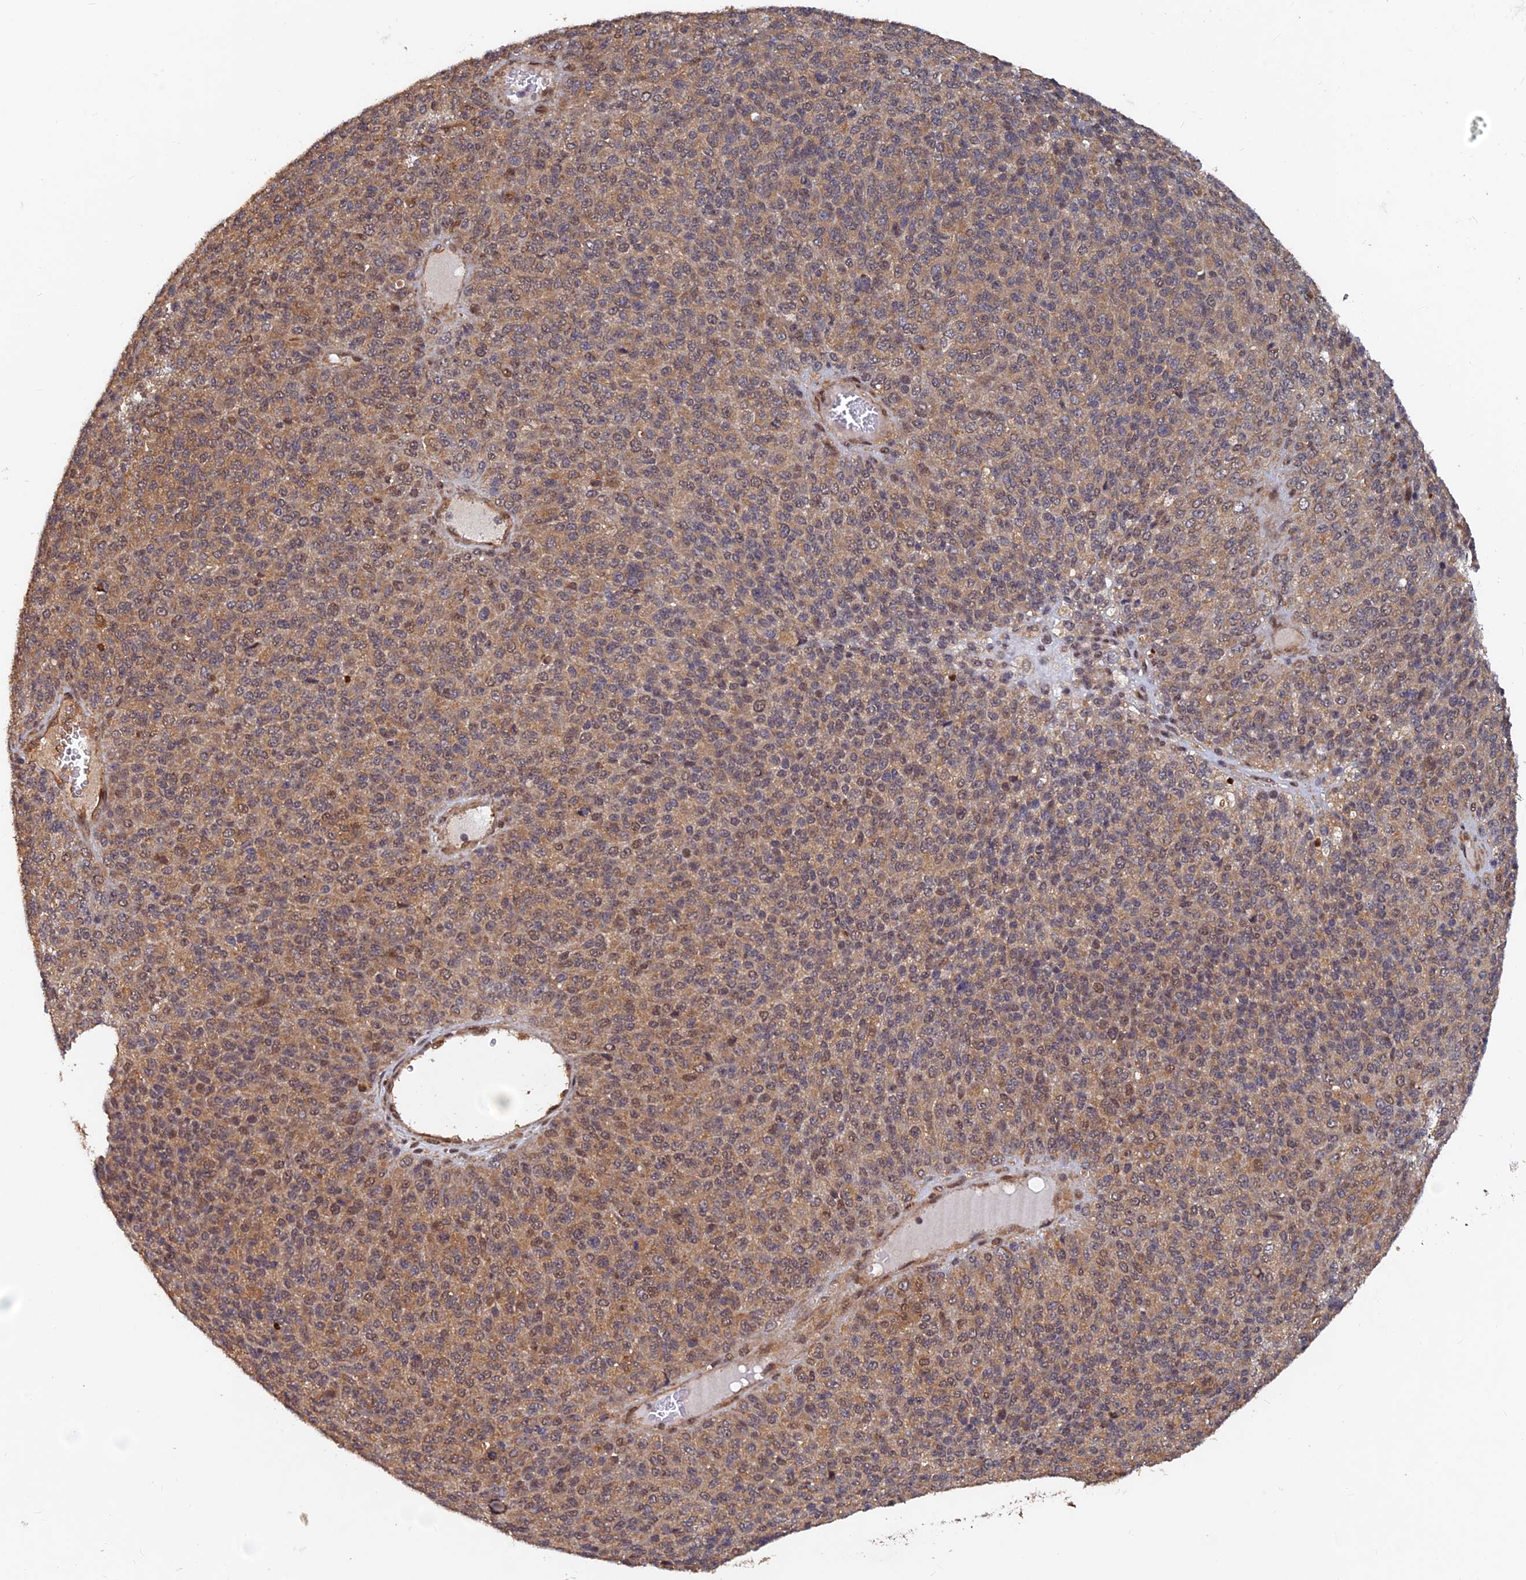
{"staining": {"intensity": "moderate", "quantity": ">75%", "location": "cytoplasmic/membranous,nuclear"}, "tissue": "melanoma", "cell_type": "Tumor cells", "image_type": "cancer", "snomed": [{"axis": "morphology", "description": "Malignant melanoma, Metastatic site"}, {"axis": "topography", "description": "Brain"}], "caption": "Malignant melanoma (metastatic site) stained with DAB (3,3'-diaminobenzidine) IHC reveals medium levels of moderate cytoplasmic/membranous and nuclear staining in approximately >75% of tumor cells.", "gene": "FAM53C", "patient": {"sex": "female", "age": 56}}